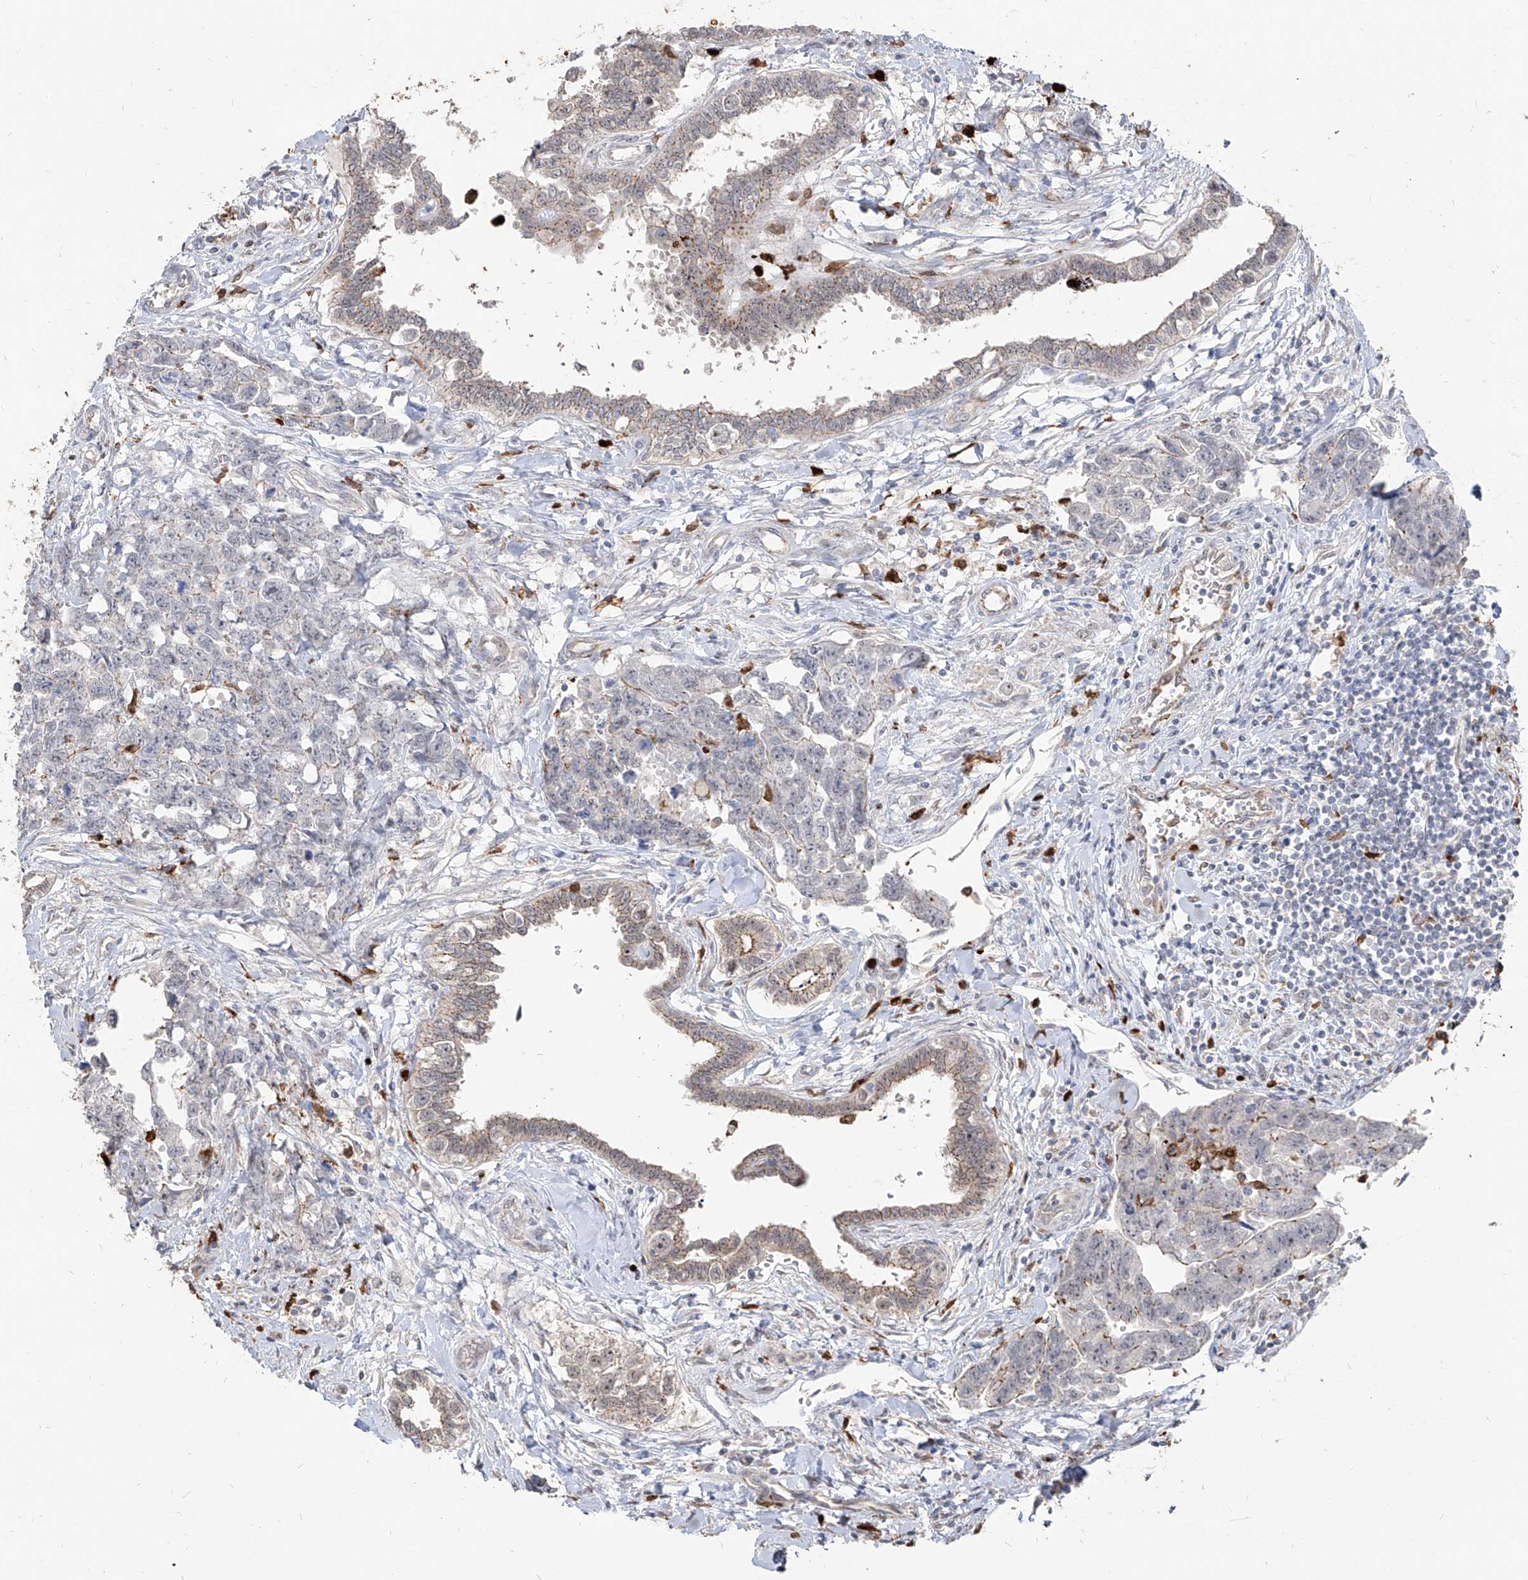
{"staining": {"intensity": "weak", "quantity": "25%-75%", "location": "cytoplasmic/membranous"}, "tissue": "testis cancer", "cell_type": "Tumor cells", "image_type": "cancer", "snomed": [{"axis": "morphology", "description": "Carcinoma, Embryonal, NOS"}, {"axis": "topography", "description": "Testis"}], "caption": "Testis embryonal carcinoma tissue exhibits weak cytoplasmic/membranous expression in approximately 25%-75% of tumor cells", "gene": "ZNF227", "patient": {"sex": "male", "age": 31}}